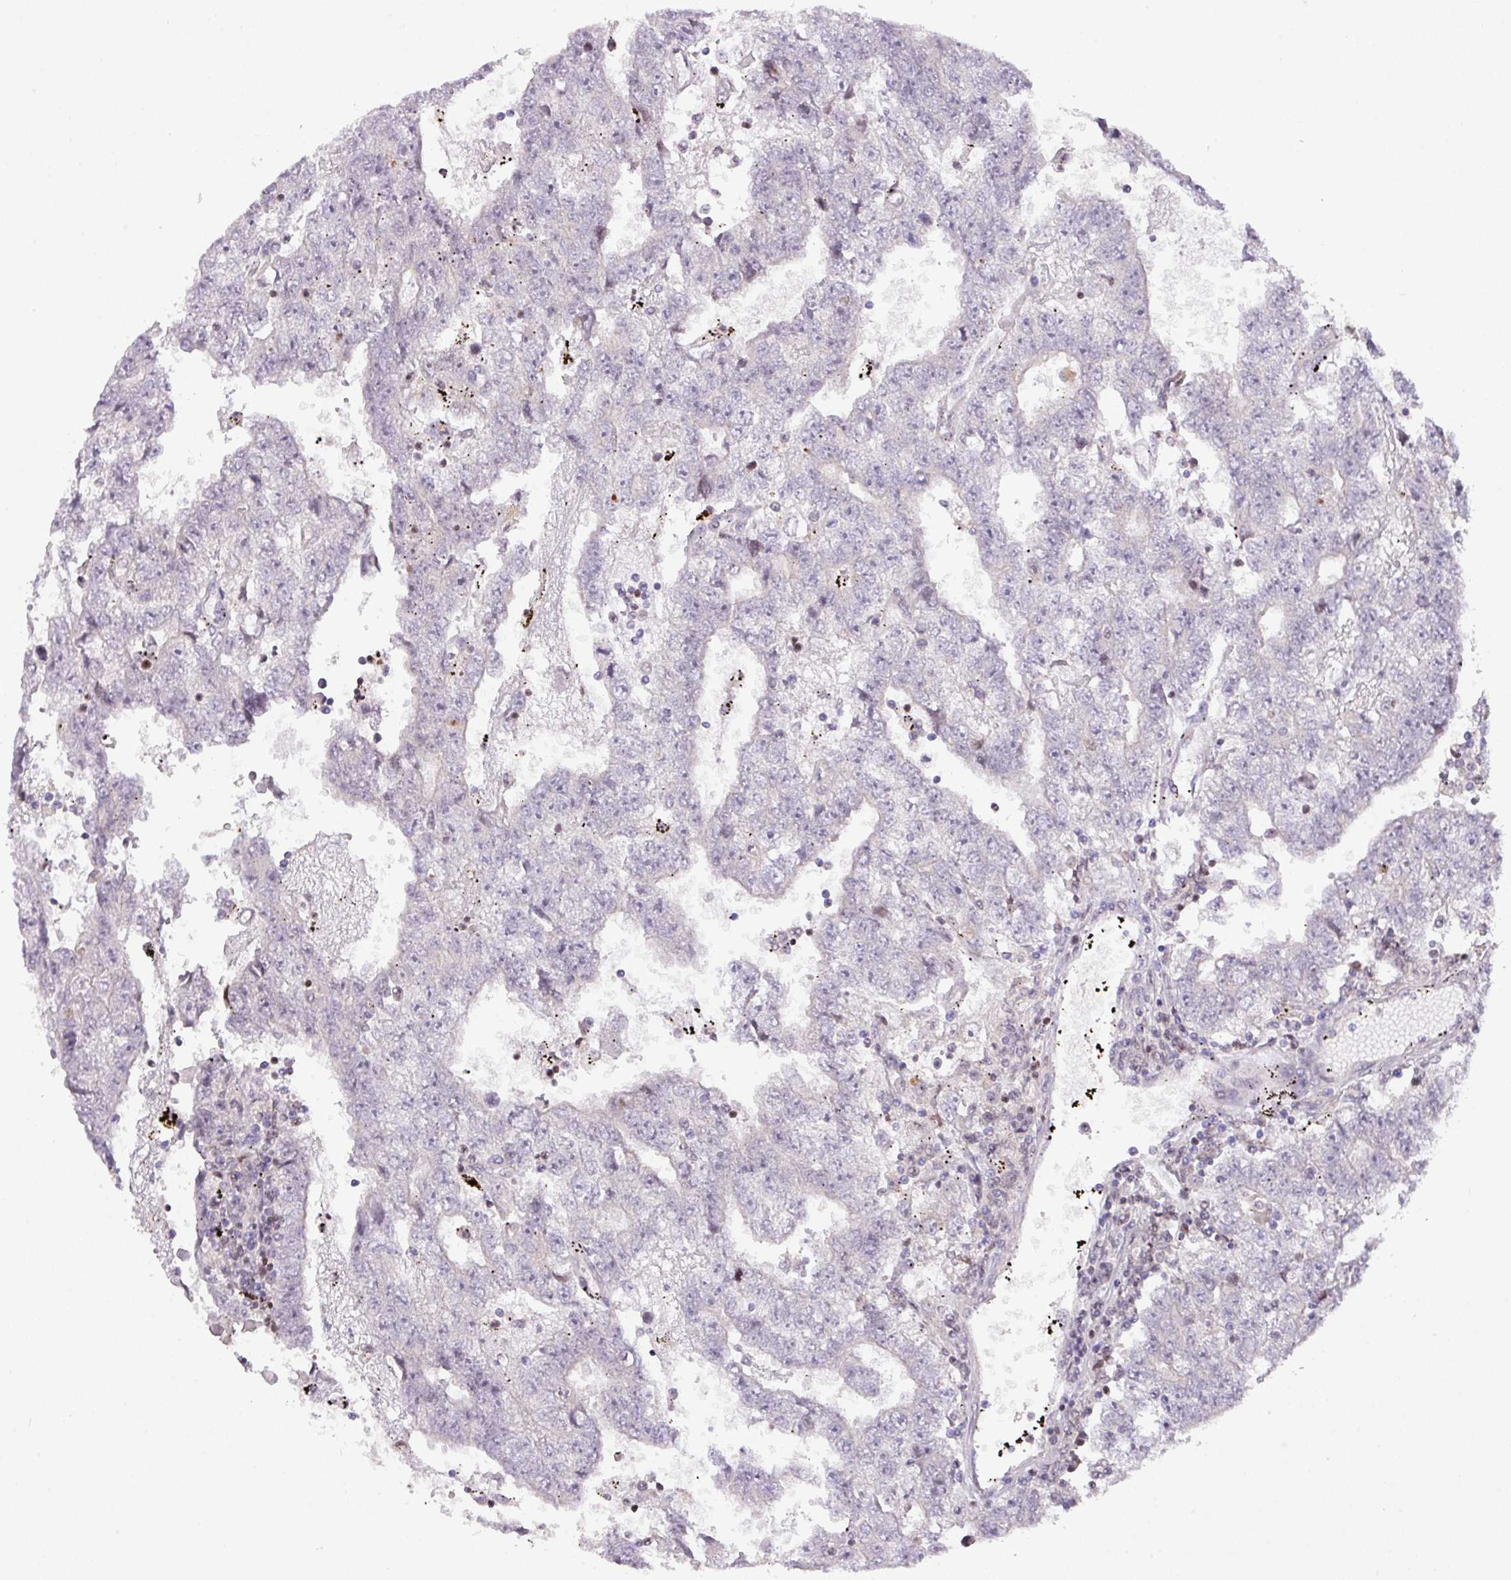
{"staining": {"intensity": "negative", "quantity": "none", "location": "none"}, "tissue": "testis cancer", "cell_type": "Tumor cells", "image_type": "cancer", "snomed": [{"axis": "morphology", "description": "Carcinoma, Embryonal, NOS"}, {"axis": "topography", "description": "Testis"}], "caption": "Protein analysis of testis cancer (embryonal carcinoma) shows no significant staining in tumor cells.", "gene": "ZNF394", "patient": {"sex": "male", "age": 25}}